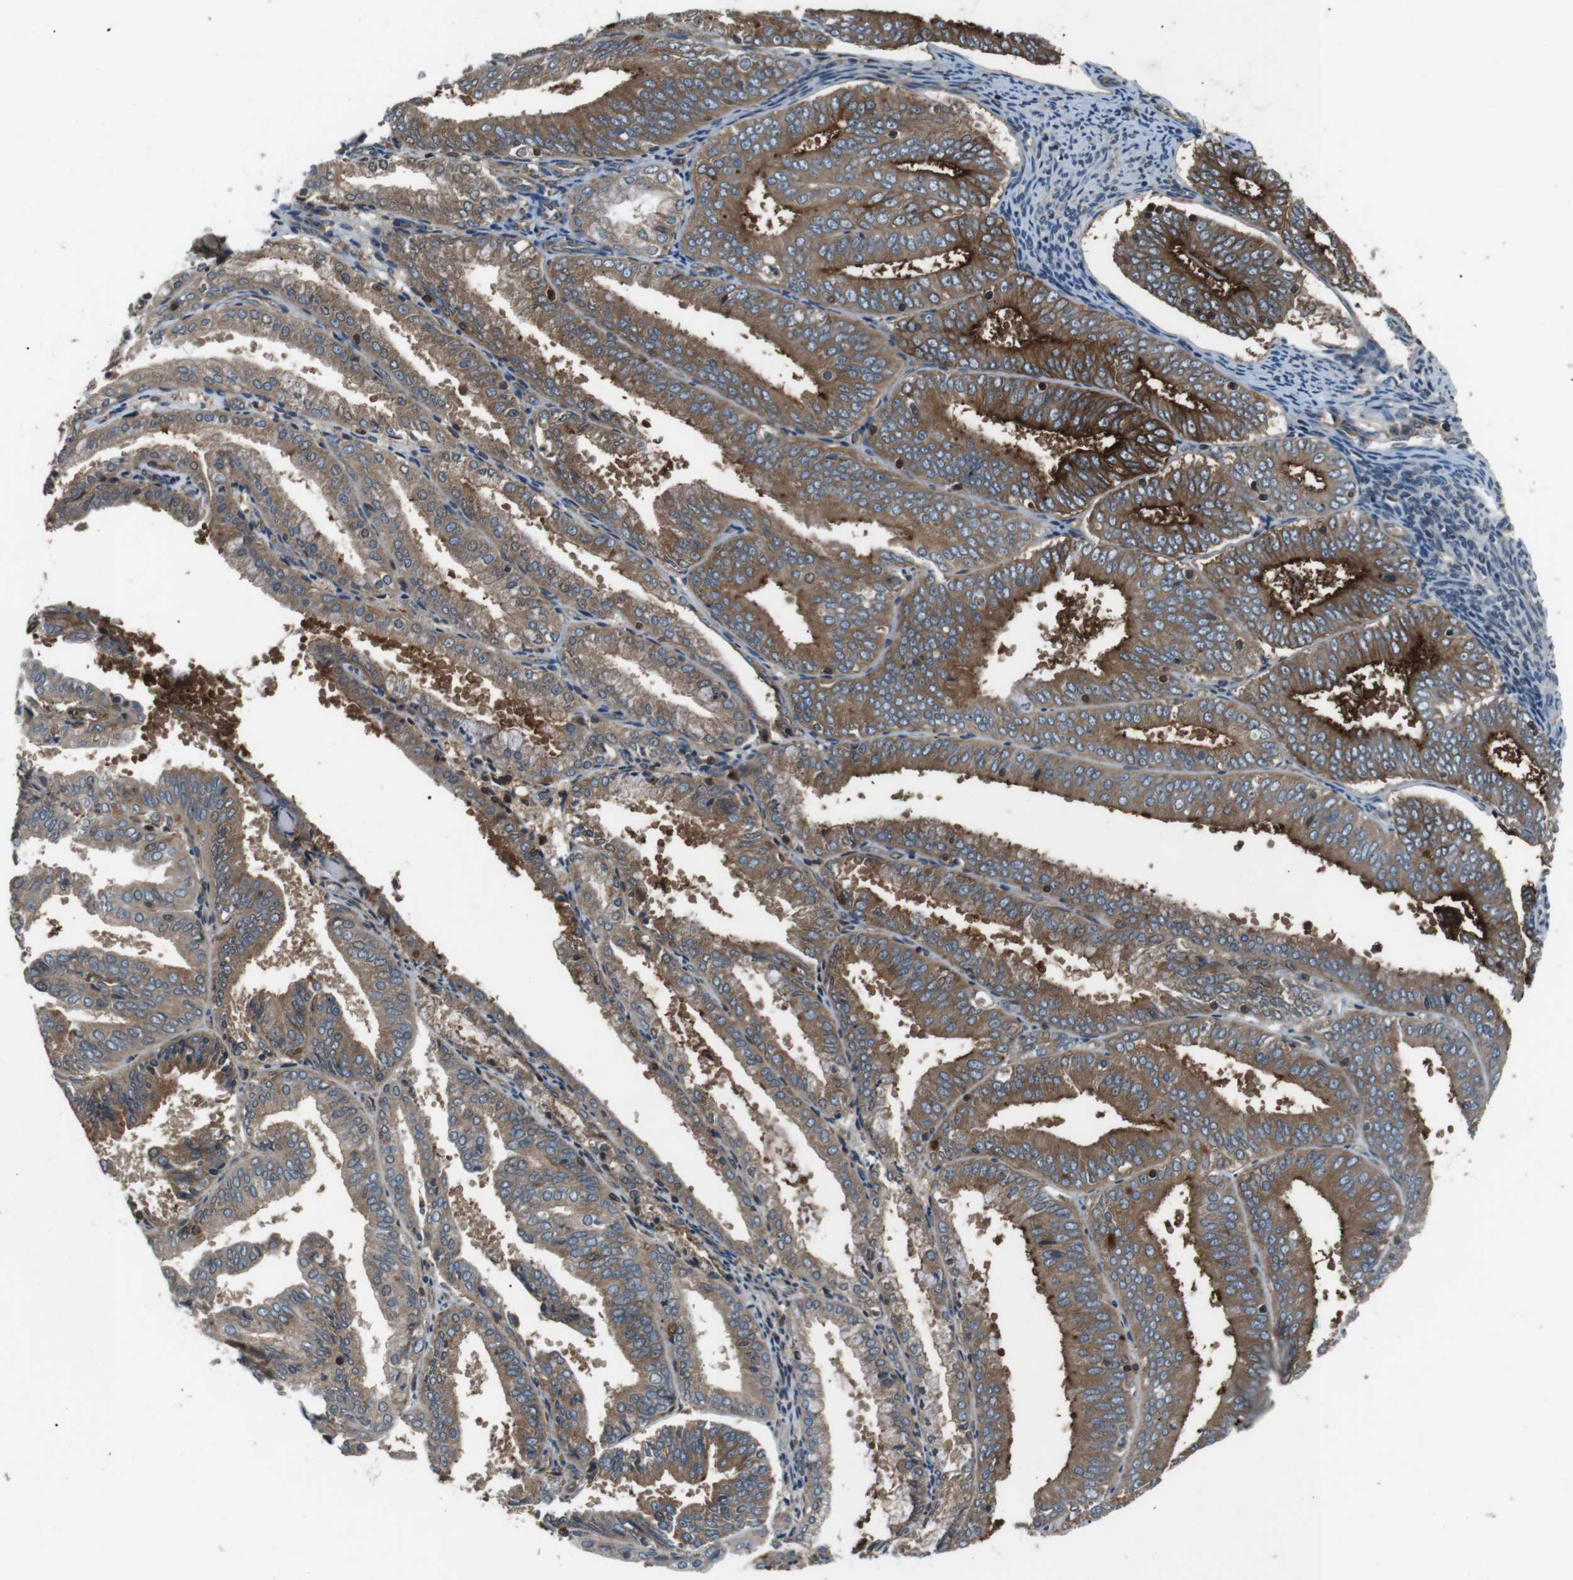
{"staining": {"intensity": "moderate", "quantity": ">75%", "location": "cytoplasmic/membranous"}, "tissue": "endometrial cancer", "cell_type": "Tumor cells", "image_type": "cancer", "snomed": [{"axis": "morphology", "description": "Adenocarcinoma, NOS"}, {"axis": "topography", "description": "Endometrium"}], "caption": "Immunohistochemistry micrograph of neoplastic tissue: endometrial cancer (adenocarcinoma) stained using IHC shows medium levels of moderate protein expression localized specifically in the cytoplasmic/membranous of tumor cells, appearing as a cytoplasmic/membranous brown color.", "gene": "GPR161", "patient": {"sex": "female", "age": 63}}